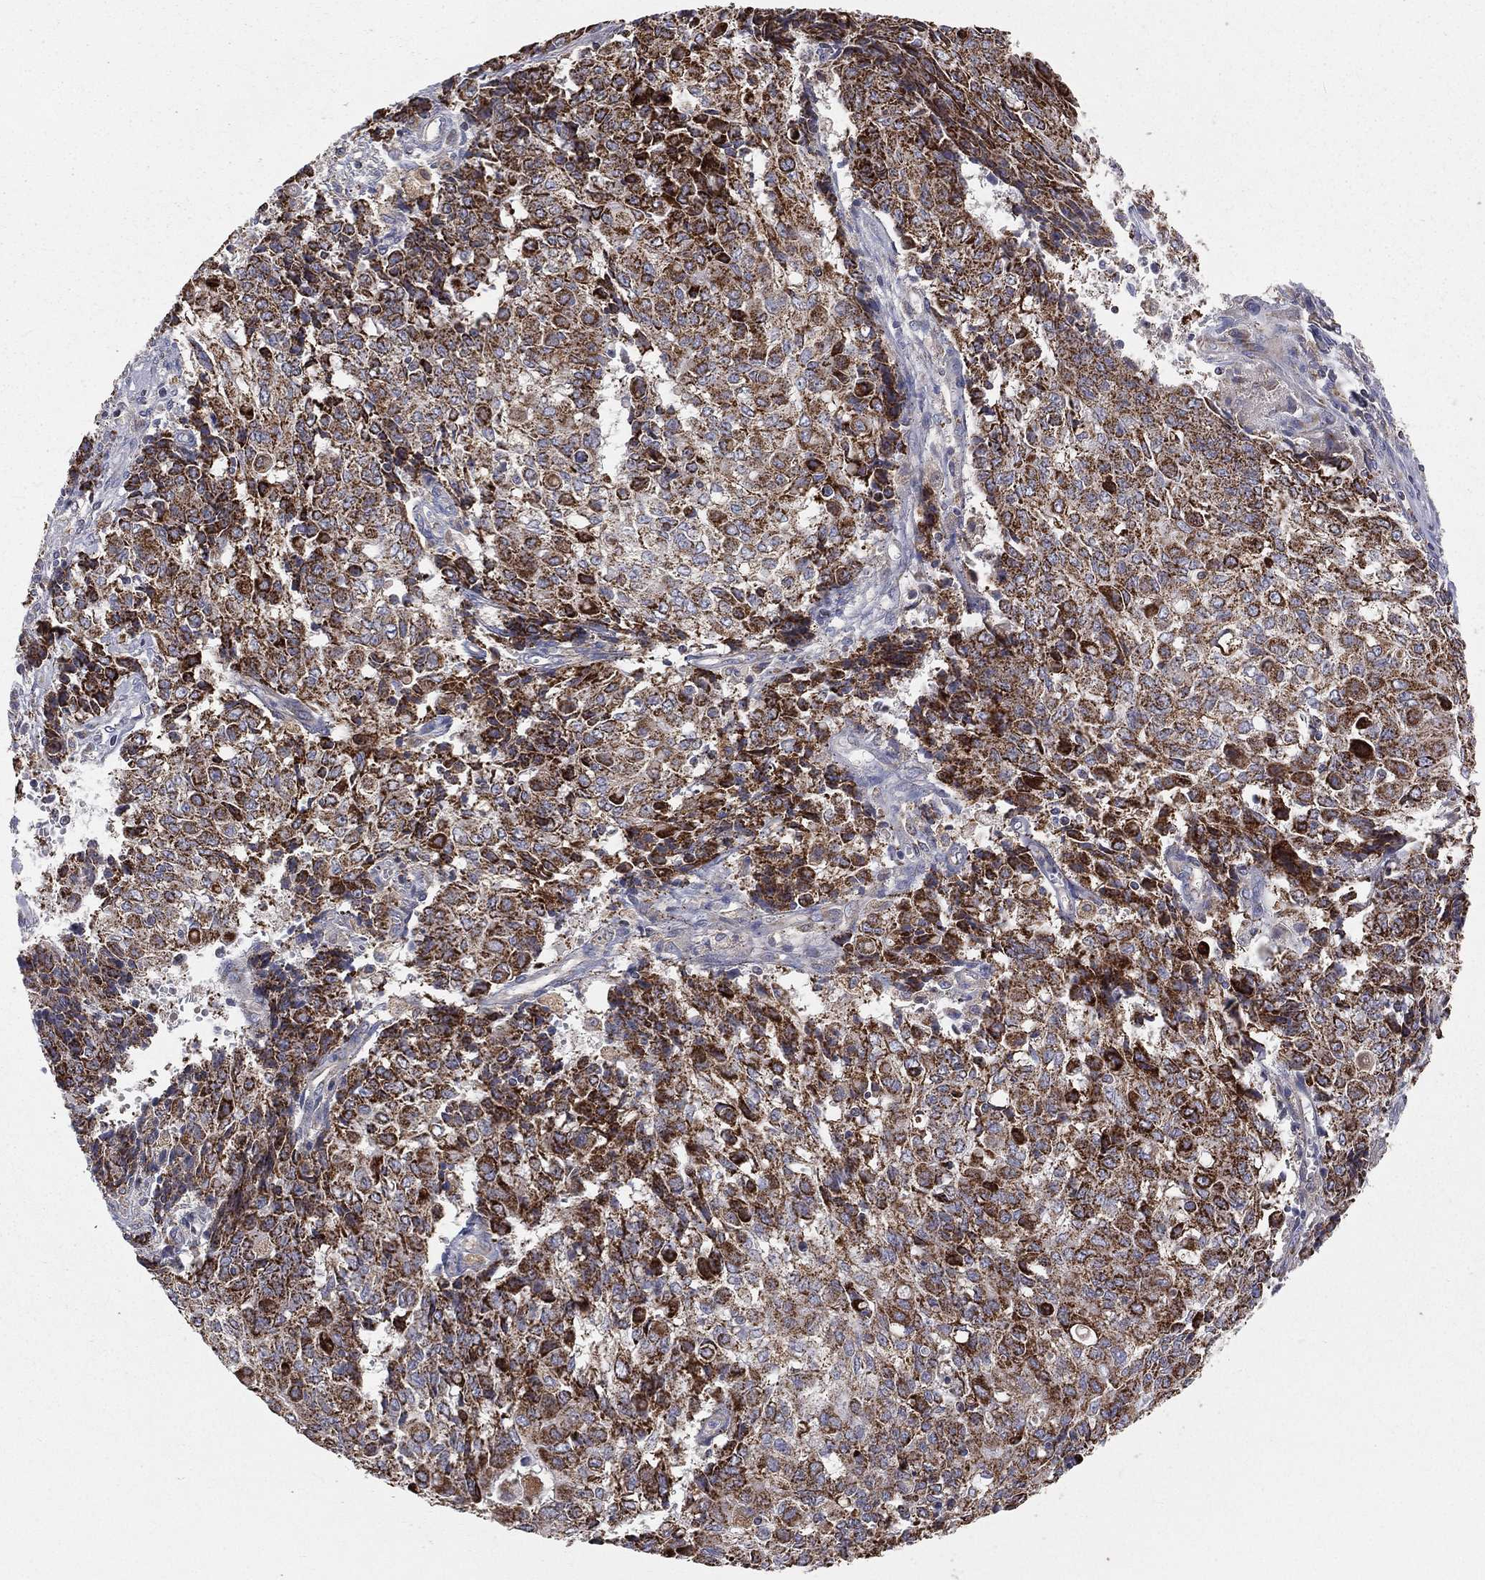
{"staining": {"intensity": "strong", "quantity": ">75%", "location": "cytoplasmic/membranous"}, "tissue": "ovarian cancer", "cell_type": "Tumor cells", "image_type": "cancer", "snomed": [{"axis": "morphology", "description": "Carcinoma, endometroid"}, {"axis": "topography", "description": "Ovary"}], "caption": "A brown stain labels strong cytoplasmic/membranous positivity of a protein in ovarian cancer (endometroid carcinoma) tumor cells. (brown staining indicates protein expression, while blue staining denotes nuclei).", "gene": "HADH", "patient": {"sex": "female", "age": 42}}